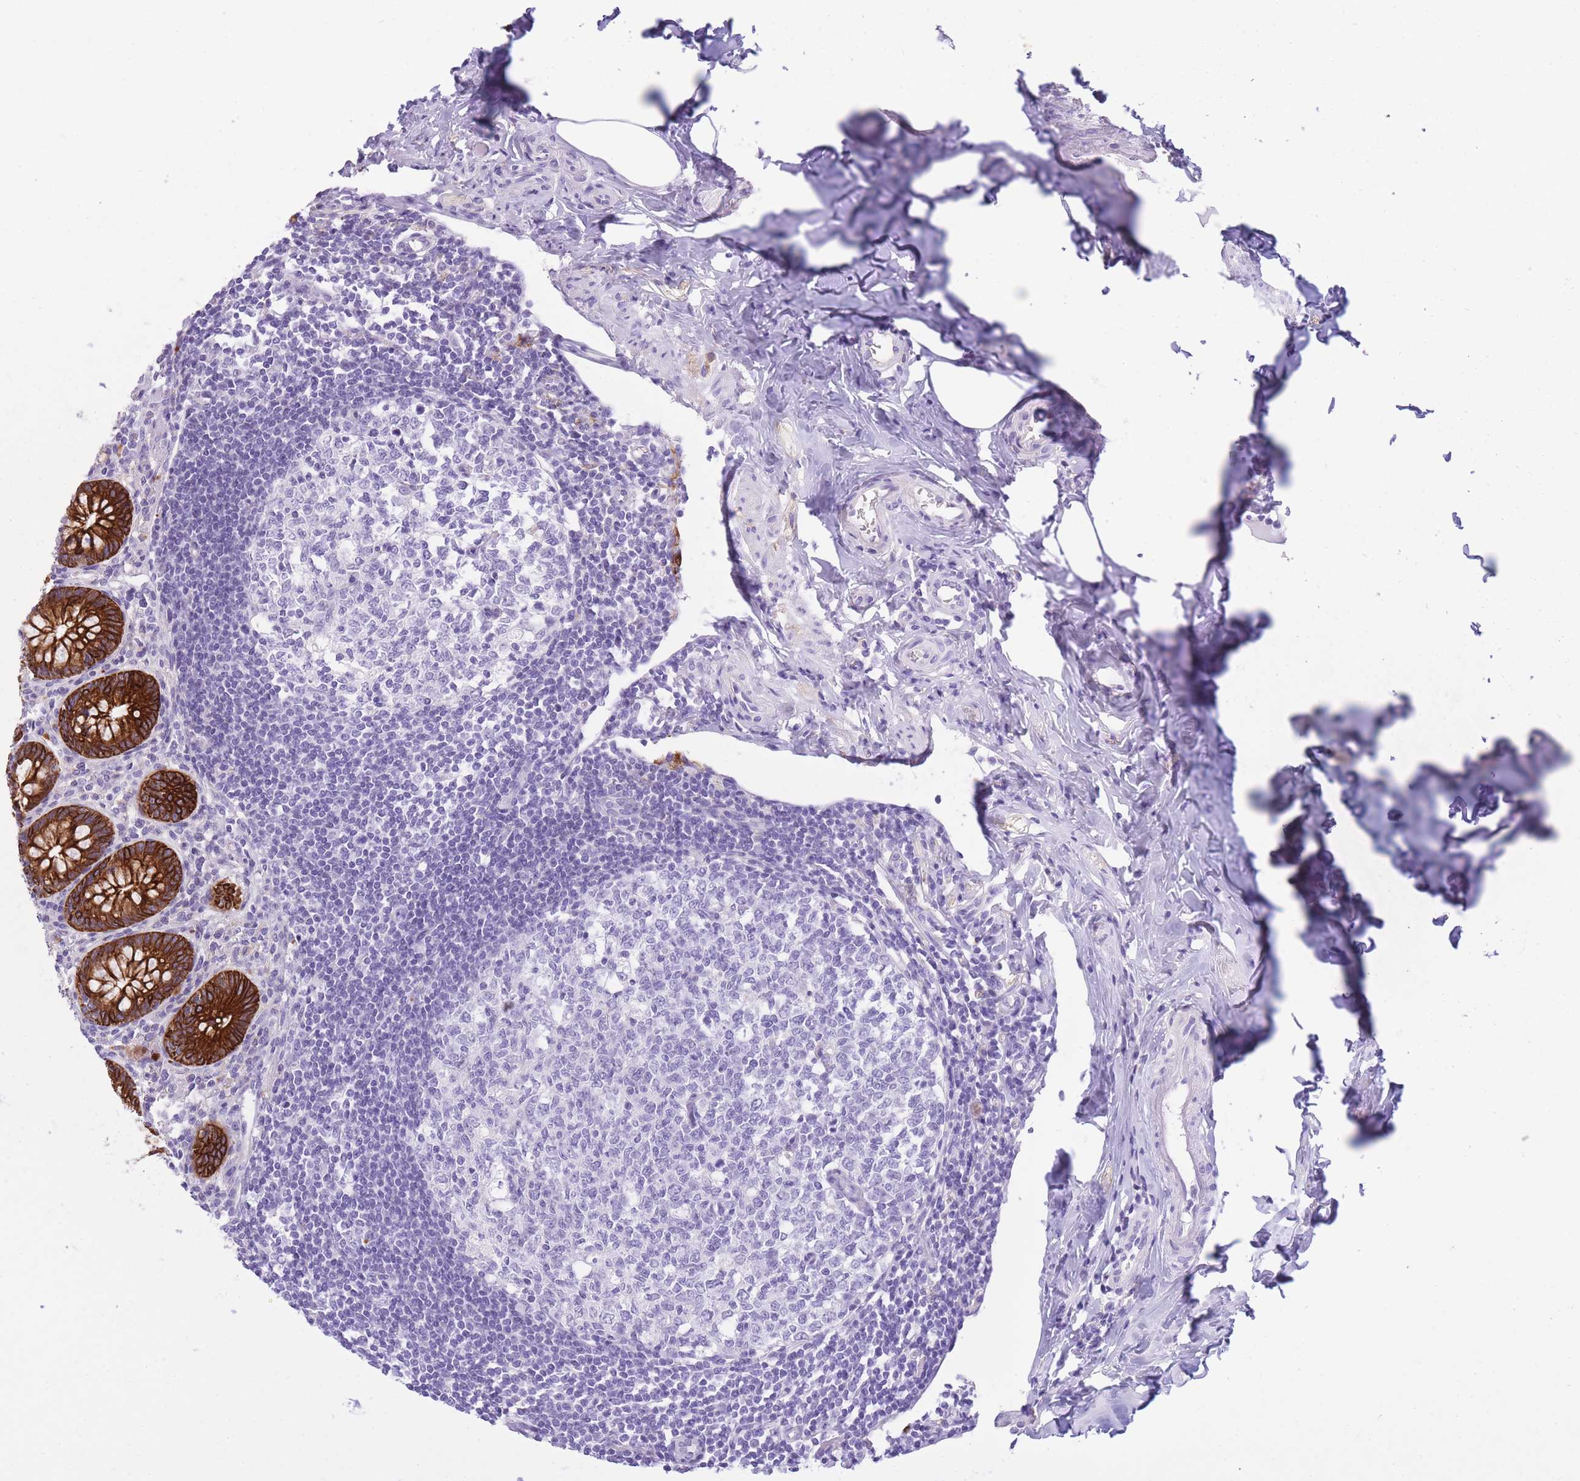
{"staining": {"intensity": "strong", "quantity": ">75%", "location": "cytoplasmic/membranous"}, "tissue": "appendix", "cell_type": "Glandular cells", "image_type": "normal", "snomed": [{"axis": "morphology", "description": "Normal tissue, NOS"}, {"axis": "topography", "description": "Appendix"}], "caption": "Benign appendix was stained to show a protein in brown. There is high levels of strong cytoplasmic/membranous positivity in approximately >75% of glandular cells.", "gene": "RADX", "patient": {"sex": "female", "age": 33}}